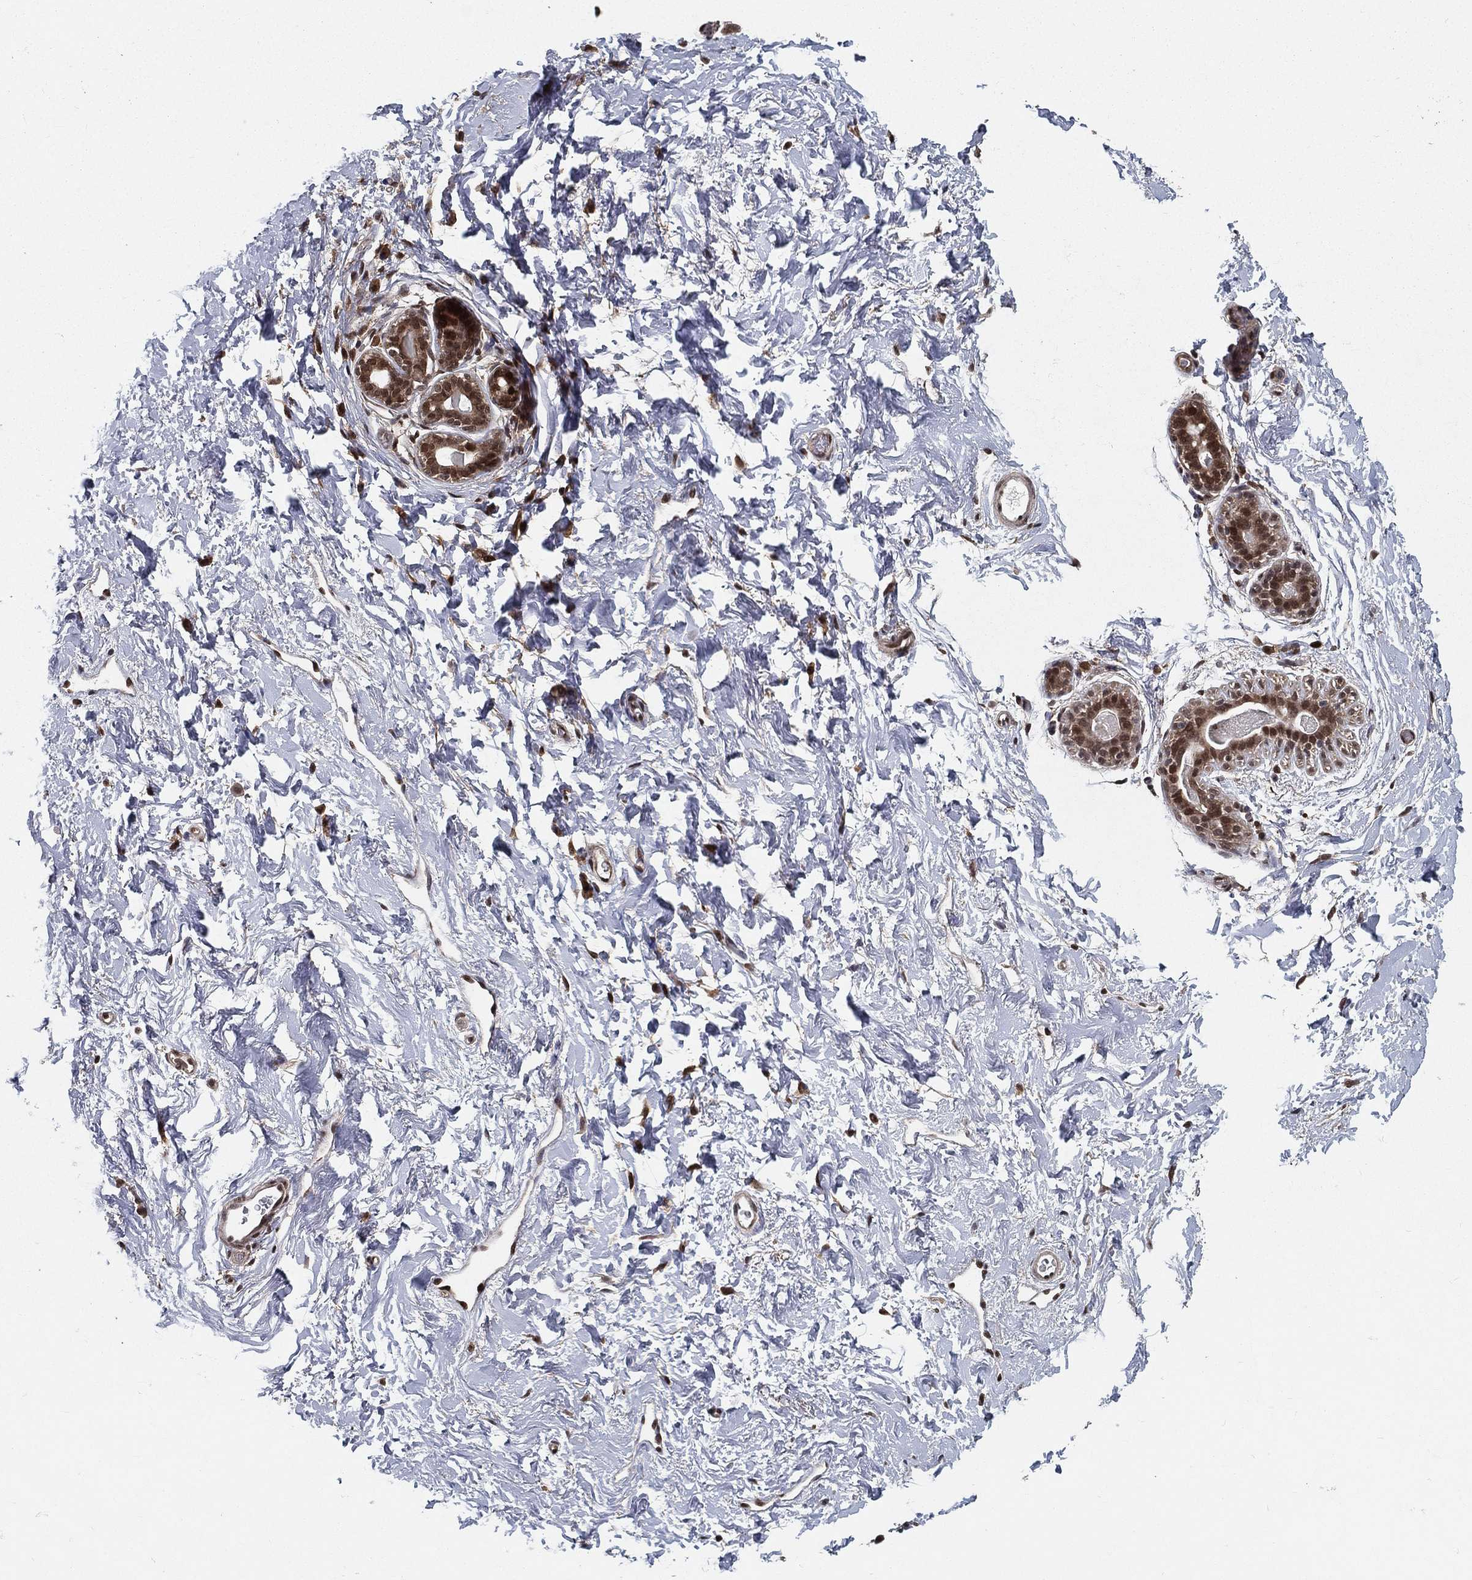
{"staining": {"intensity": "moderate", "quantity": ">75%", "location": "nuclear"}, "tissue": "breast", "cell_type": "Glandular cells", "image_type": "normal", "snomed": [{"axis": "morphology", "description": "Normal tissue, NOS"}, {"axis": "topography", "description": "Breast"}], "caption": "This photomicrograph shows immunohistochemistry staining of unremarkable breast, with medium moderate nuclear expression in about >75% of glandular cells.", "gene": "CARM1", "patient": {"sex": "female", "age": 43}}